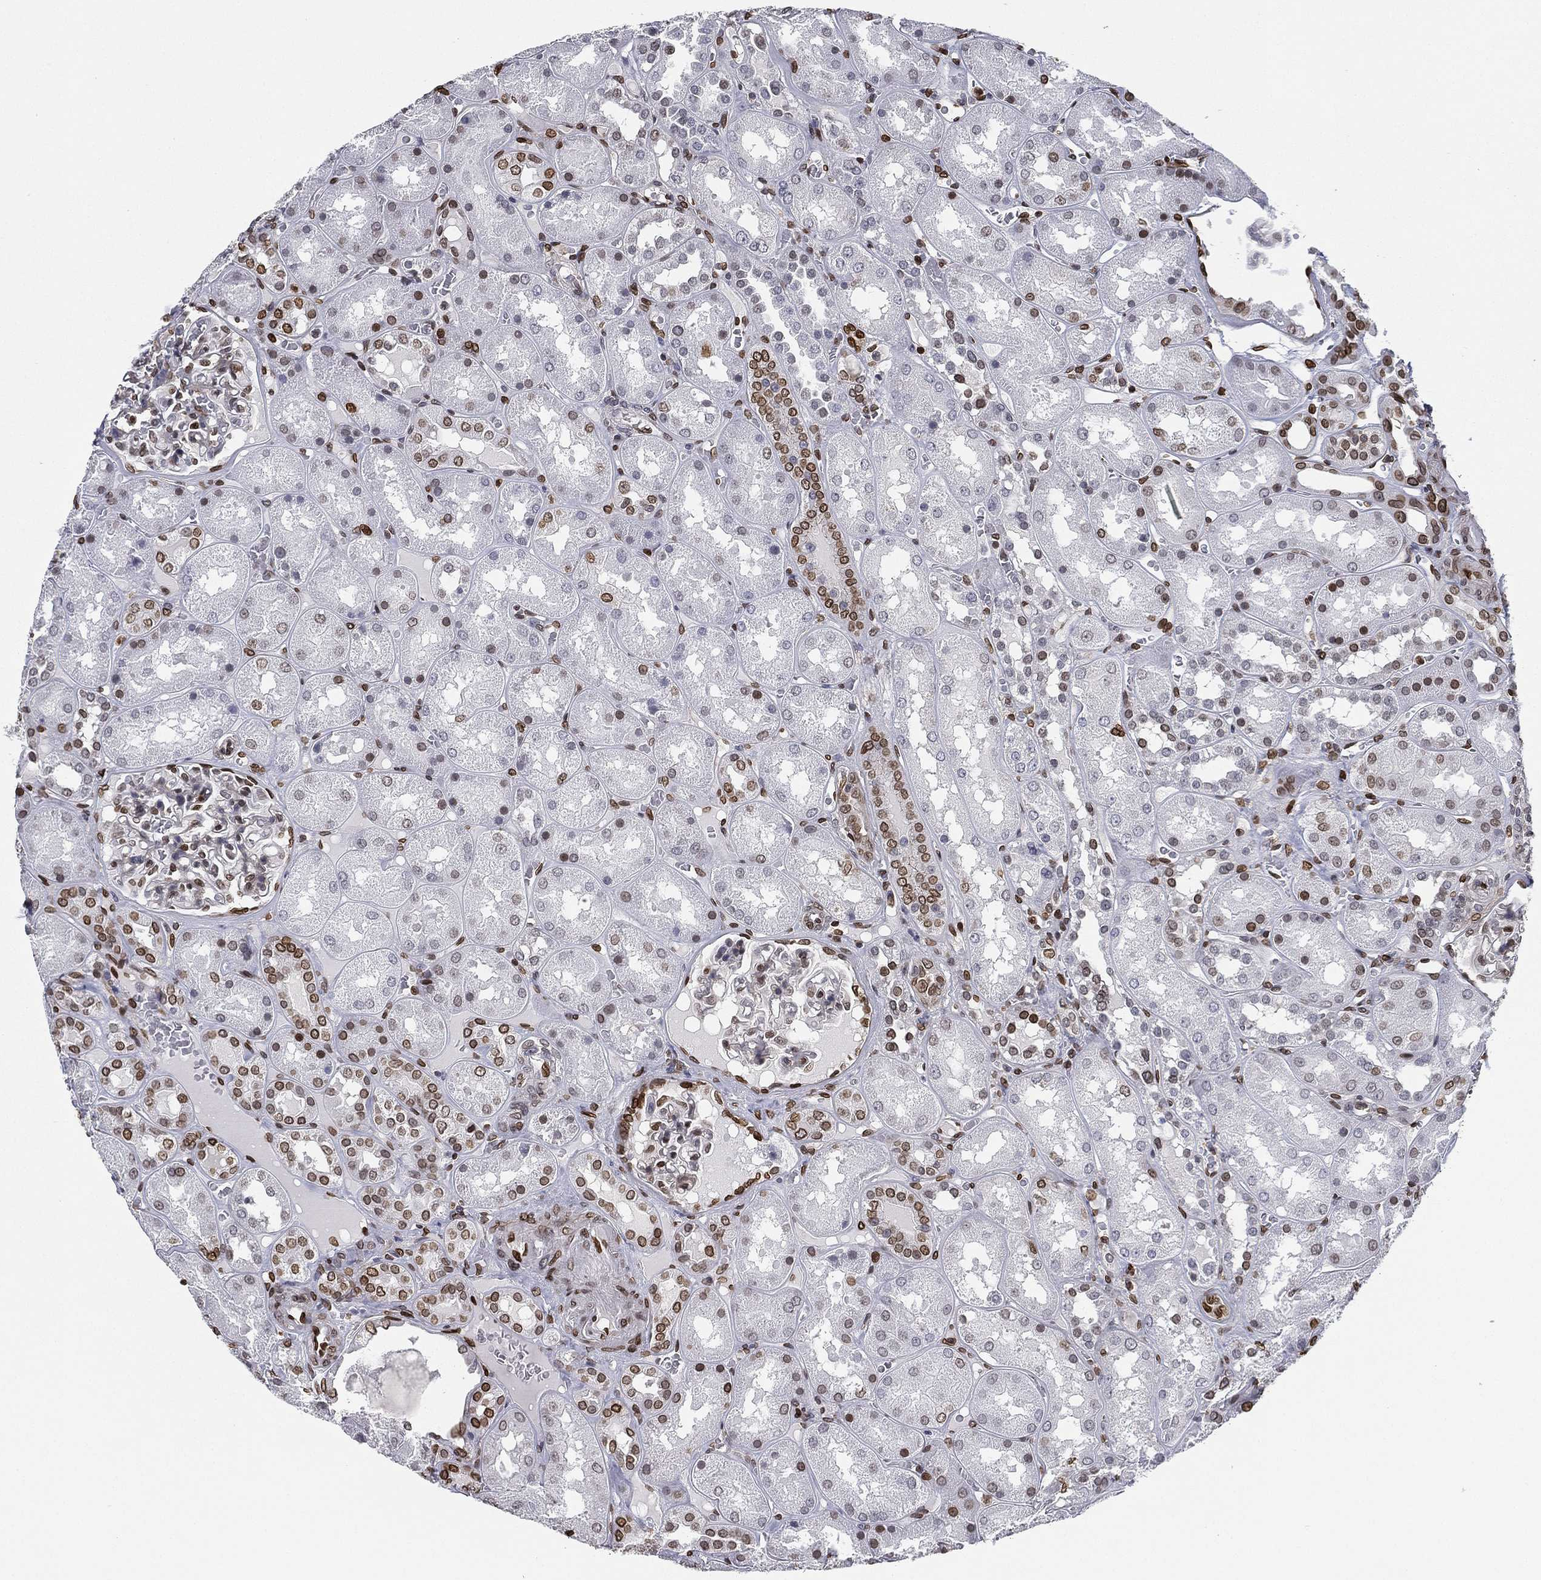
{"staining": {"intensity": "moderate", "quantity": "<25%", "location": "nuclear"}, "tissue": "kidney", "cell_type": "Cells in glomeruli", "image_type": "normal", "snomed": [{"axis": "morphology", "description": "Normal tissue, NOS"}, {"axis": "topography", "description": "Kidney"}], "caption": "Protein expression analysis of benign human kidney reveals moderate nuclear positivity in approximately <25% of cells in glomeruli. (DAB IHC, brown staining for protein, blue staining for nuclei).", "gene": "LMNB1", "patient": {"sex": "male", "age": 73}}